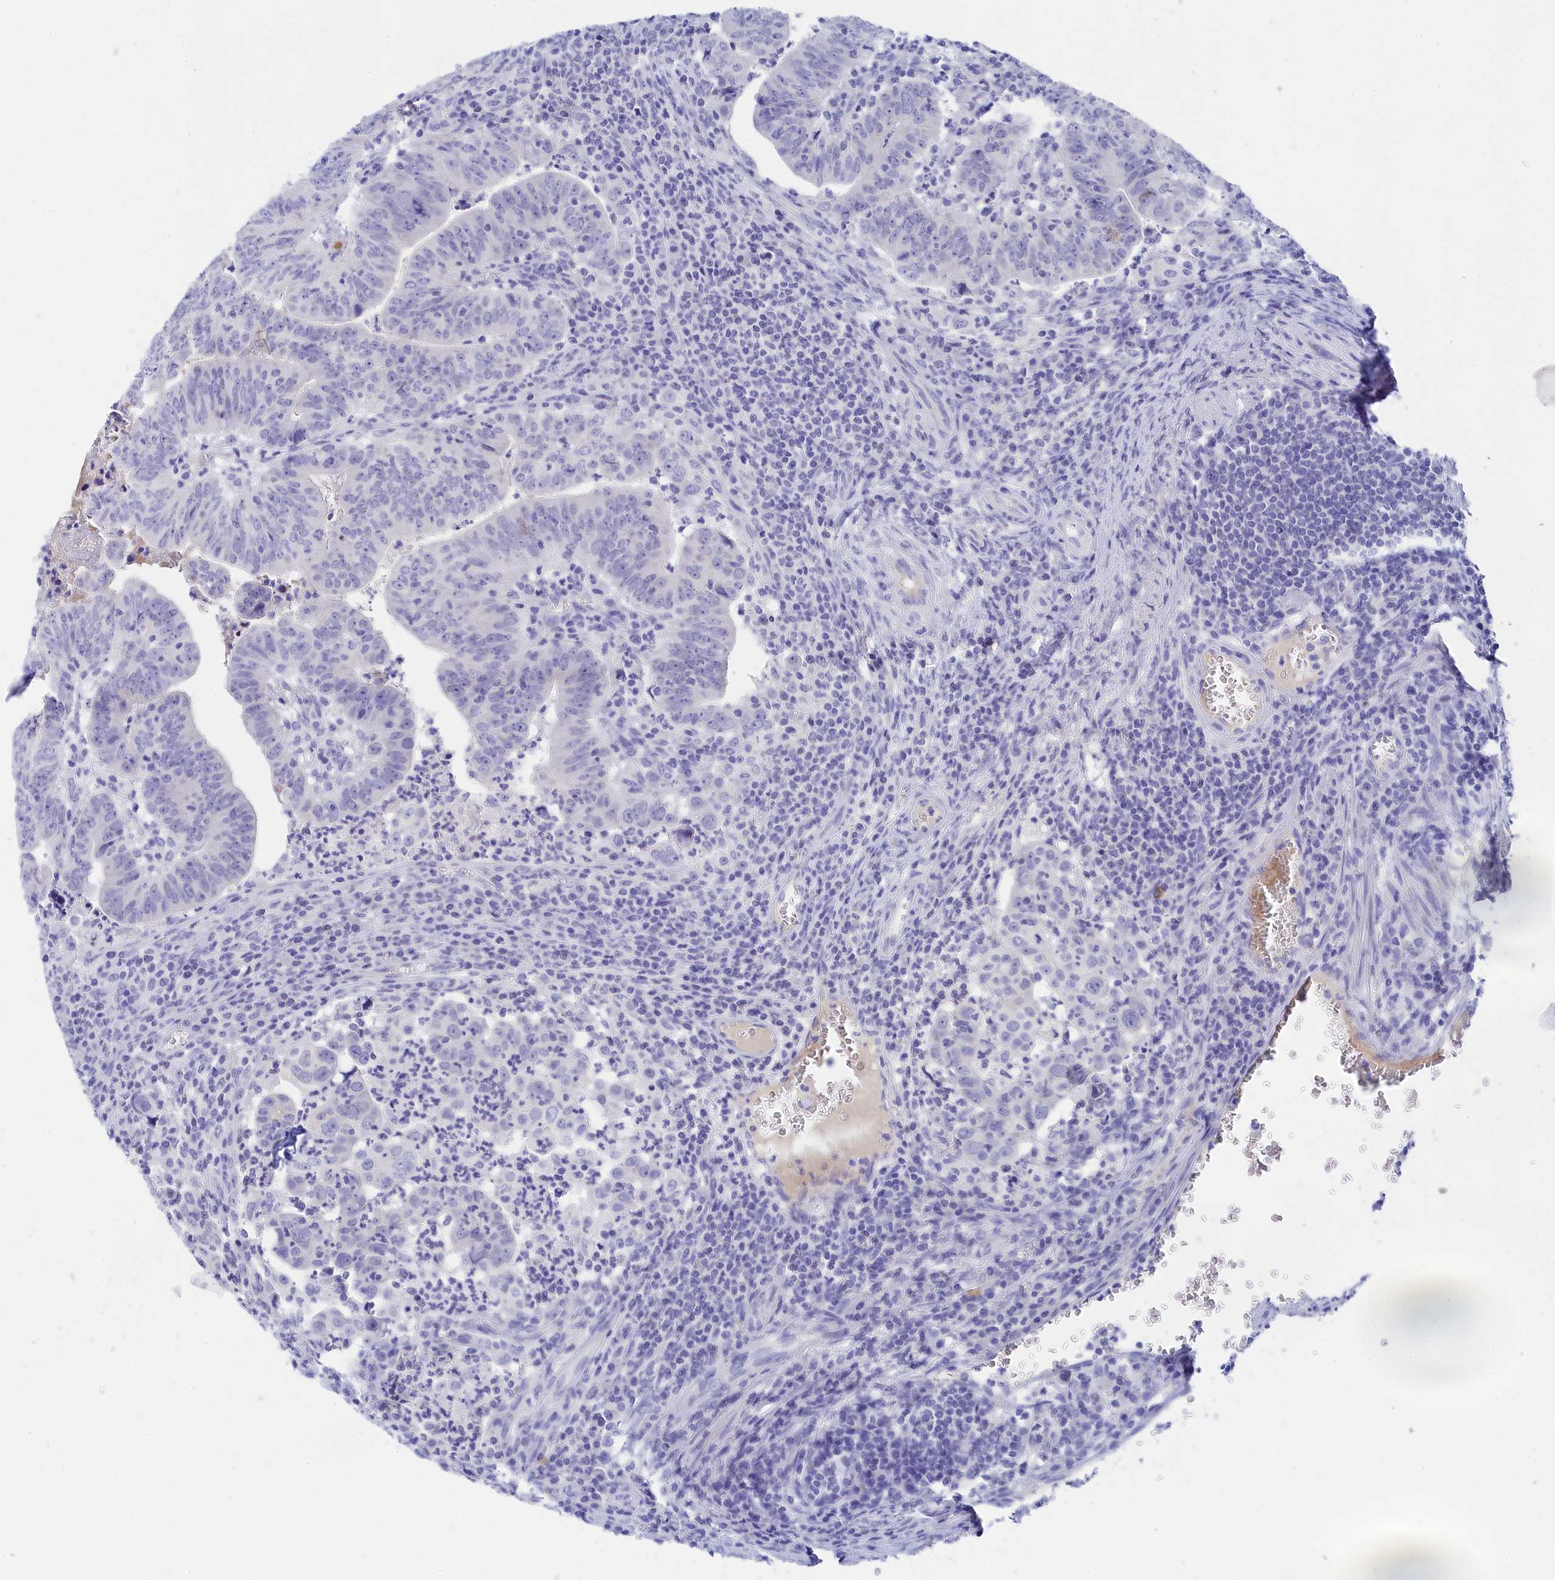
{"staining": {"intensity": "negative", "quantity": "none", "location": "none"}, "tissue": "colorectal cancer", "cell_type": "Tumor cells", "image_type": "cancer", "snomed": [{"axis": "morphology", "description": "Adenocarcinoma, NOS"}, {"axis": "topography", "description": "Rectum"}], "caption": "Immunohistochemical staining of human colorectal cancer displays no significant positivity in tumor cells.", "gene": "TRIM10", "patient": {"sex": "male", "age": 69}}